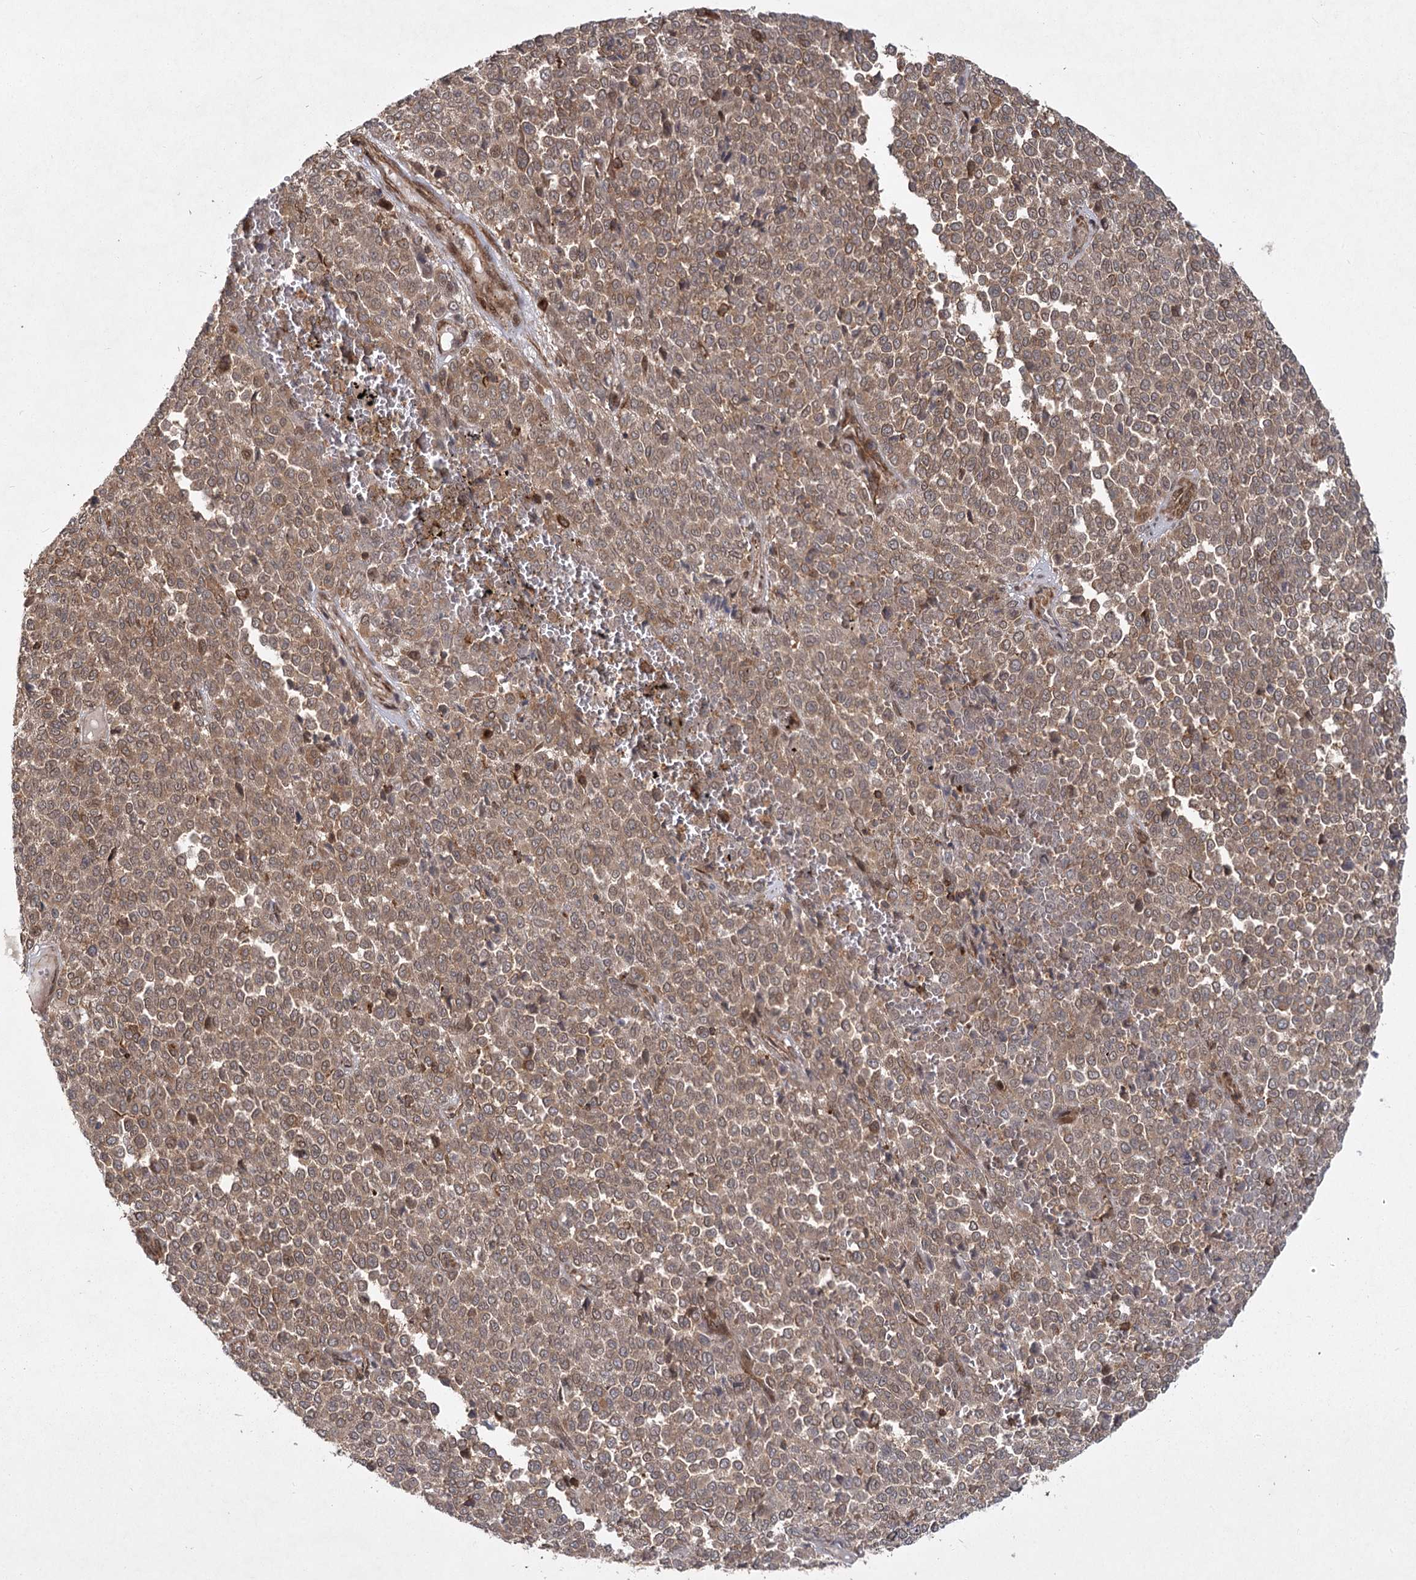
{"staining": {"intensity": "moderate", "quantity": ">75%", "location": "cytoplasmic/membranous"}, "tissue": "melanoma", "cell_type": "Tumor cells", "image_type": "cancer", "snomed": [{"axis": "morphology", "description": "Malignant melanoma, Metastatic site"}, {"axis": "topography", "description": "Pancreas"}], "caption": "Immunohistochemistry (IHC) (DAB (3,3'-diaminobenzidine)) staining of human malignant melanoma (metastatic site) shows moderate cytoplasmic/membranous protein expression in approximately >75% of tumor cells.", "gene": "MDFIC", "patient": {"sex": "female", "age": 30}}